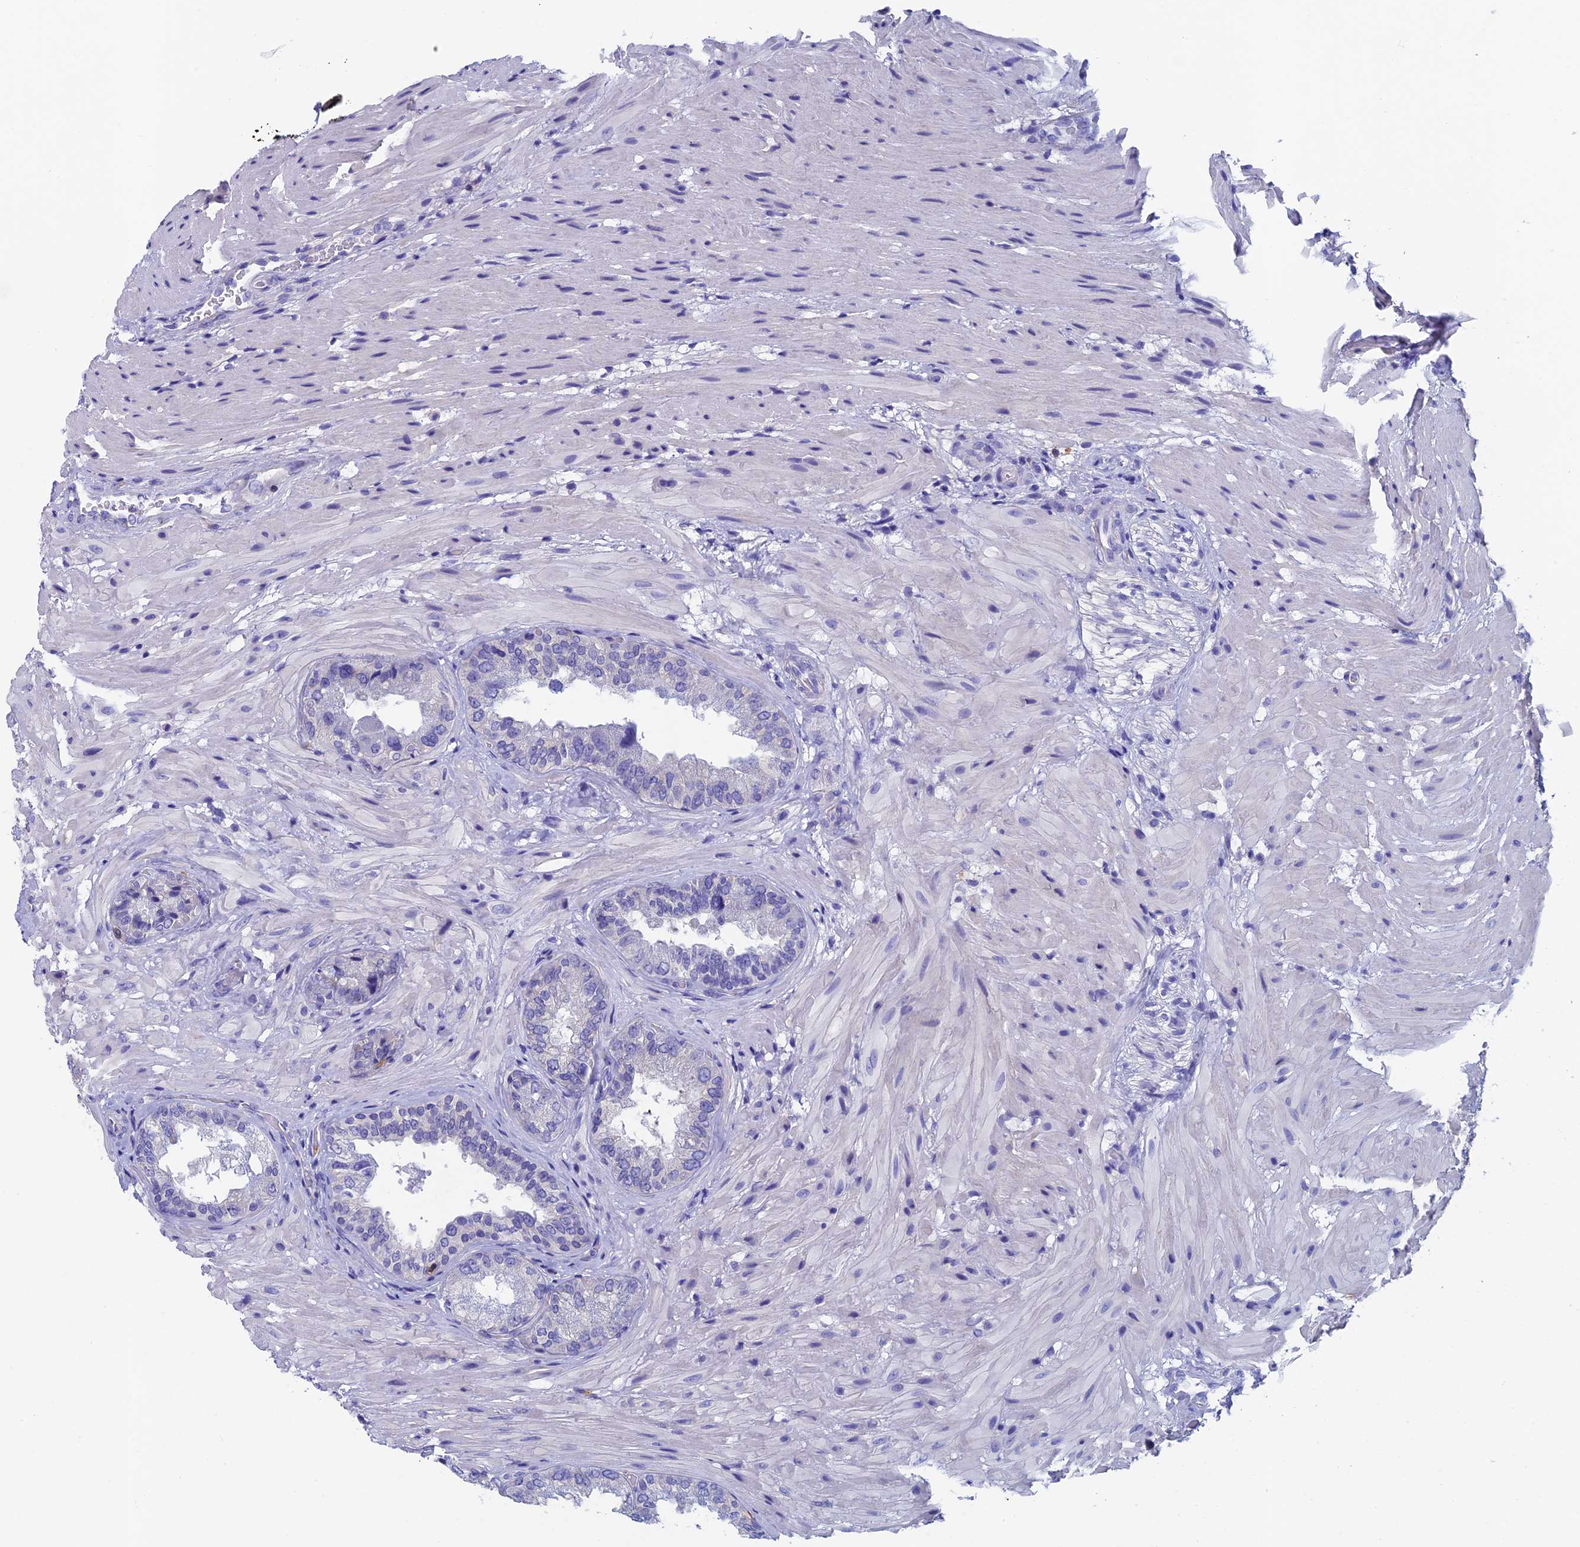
{"staining": {"intensity": "negative", "quantity": "none", "location": "none"}, "tissue": "seminal vesicle", "cell_type": "Glandular cells", "image_type": "normal", "snomed": [{"axis": "morphology", "description": "Normal tissue, NOS"}, {"axis": "topography", "description": "Seminal veicle"}, {"axis": "topography", "description": "Peripheral nerve tissue"}], "caption": "The IHC micrograph has no significant expression in glandular cells of seminal vesicle.", "gene": "SEPTIN1", "patient": {"sex": "male", "age": 63}}